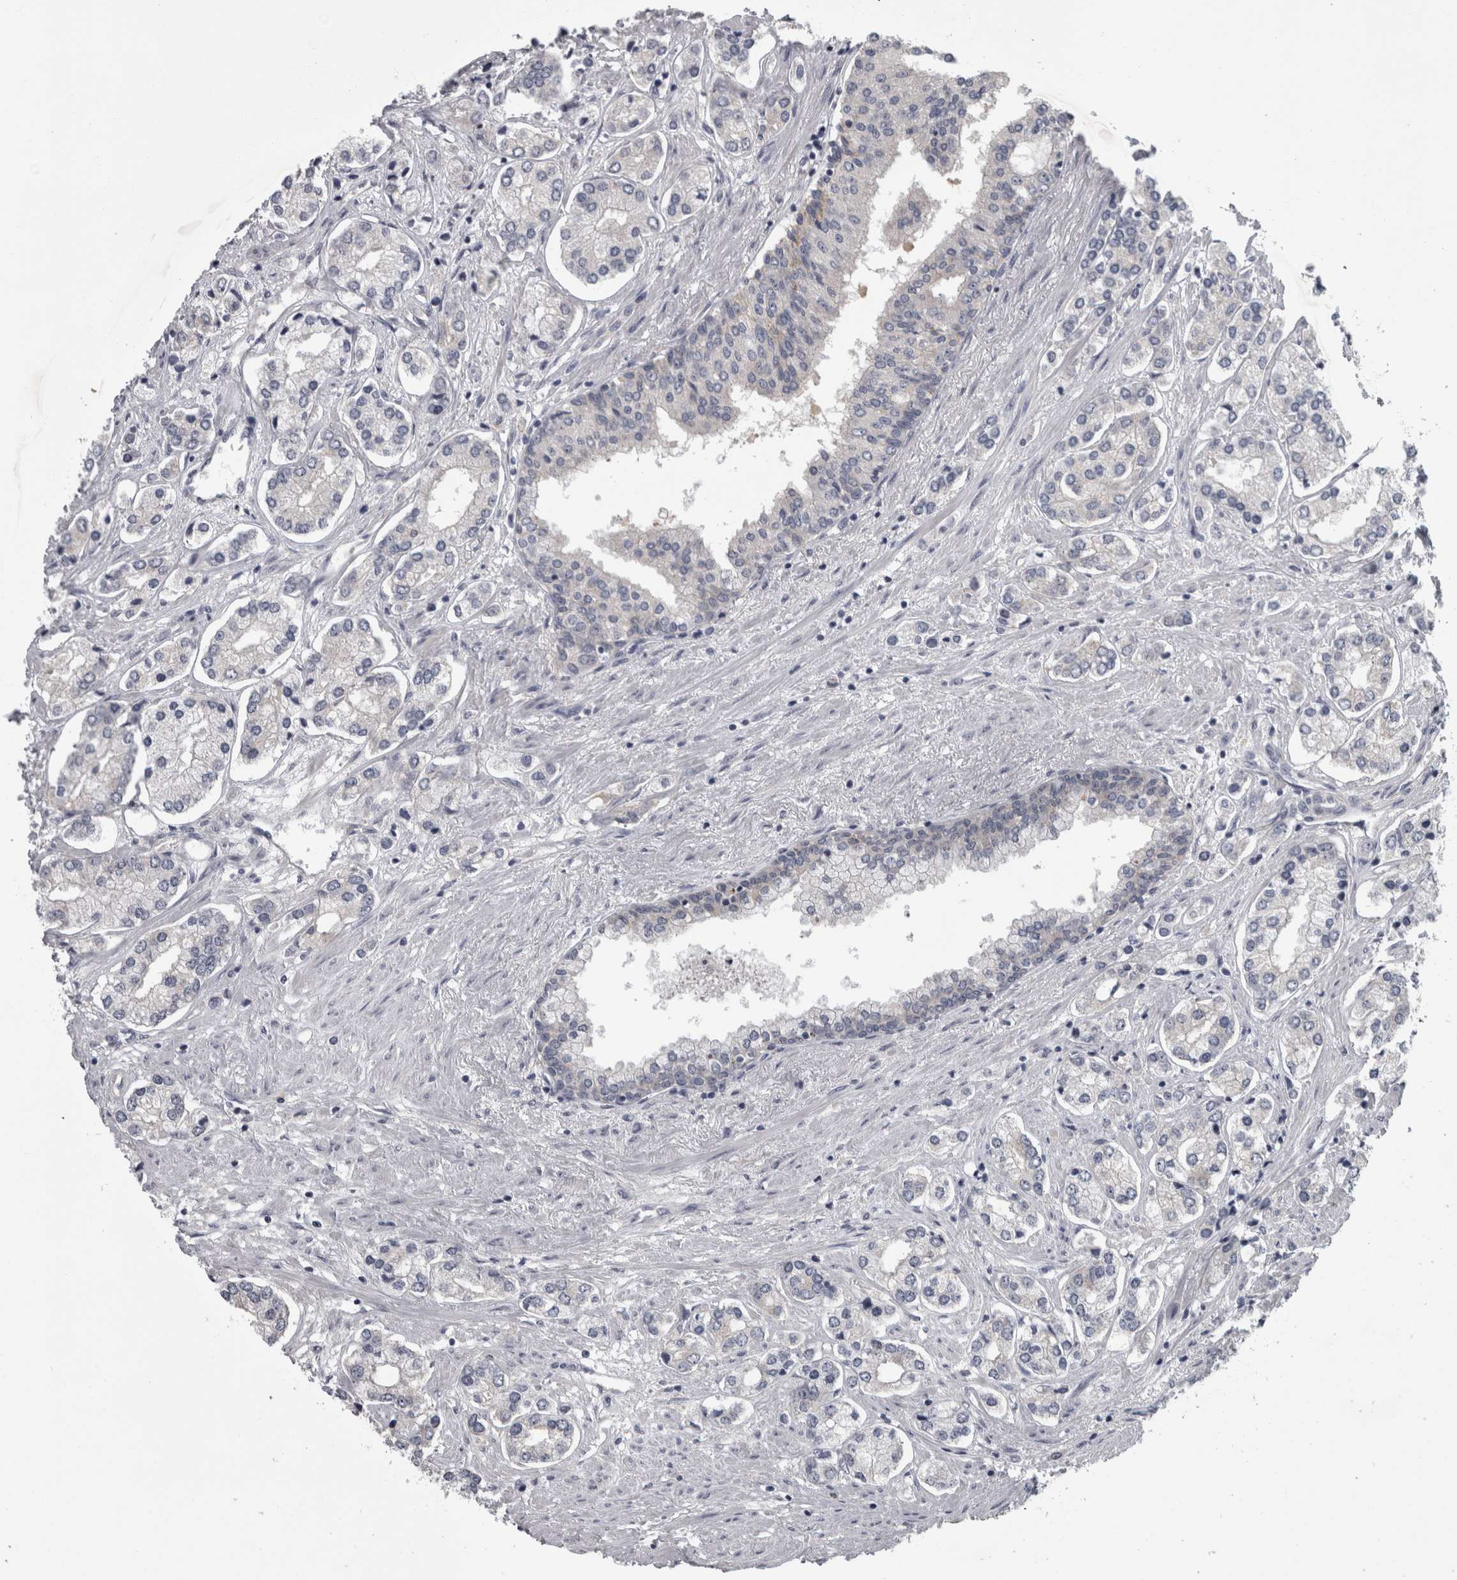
{"staining": {"intensity": "negative", "quantity": "none", "location": "none"}, "tissue": "prostate cancer", "cell_type": "Tumor cells", "image_type": "cancer", "snomed": [{"axis": "morphology", "description": "Adenocarcinoma, High grade"}, {"axis": "topography", "description": "Prostate"}], "caption": "Immunohistochemical staining of human prostate cancer reveals no significant positivity in tumor cells.", "gene": "PRKCI", "patient": {"sex": "male", "age": 66}}